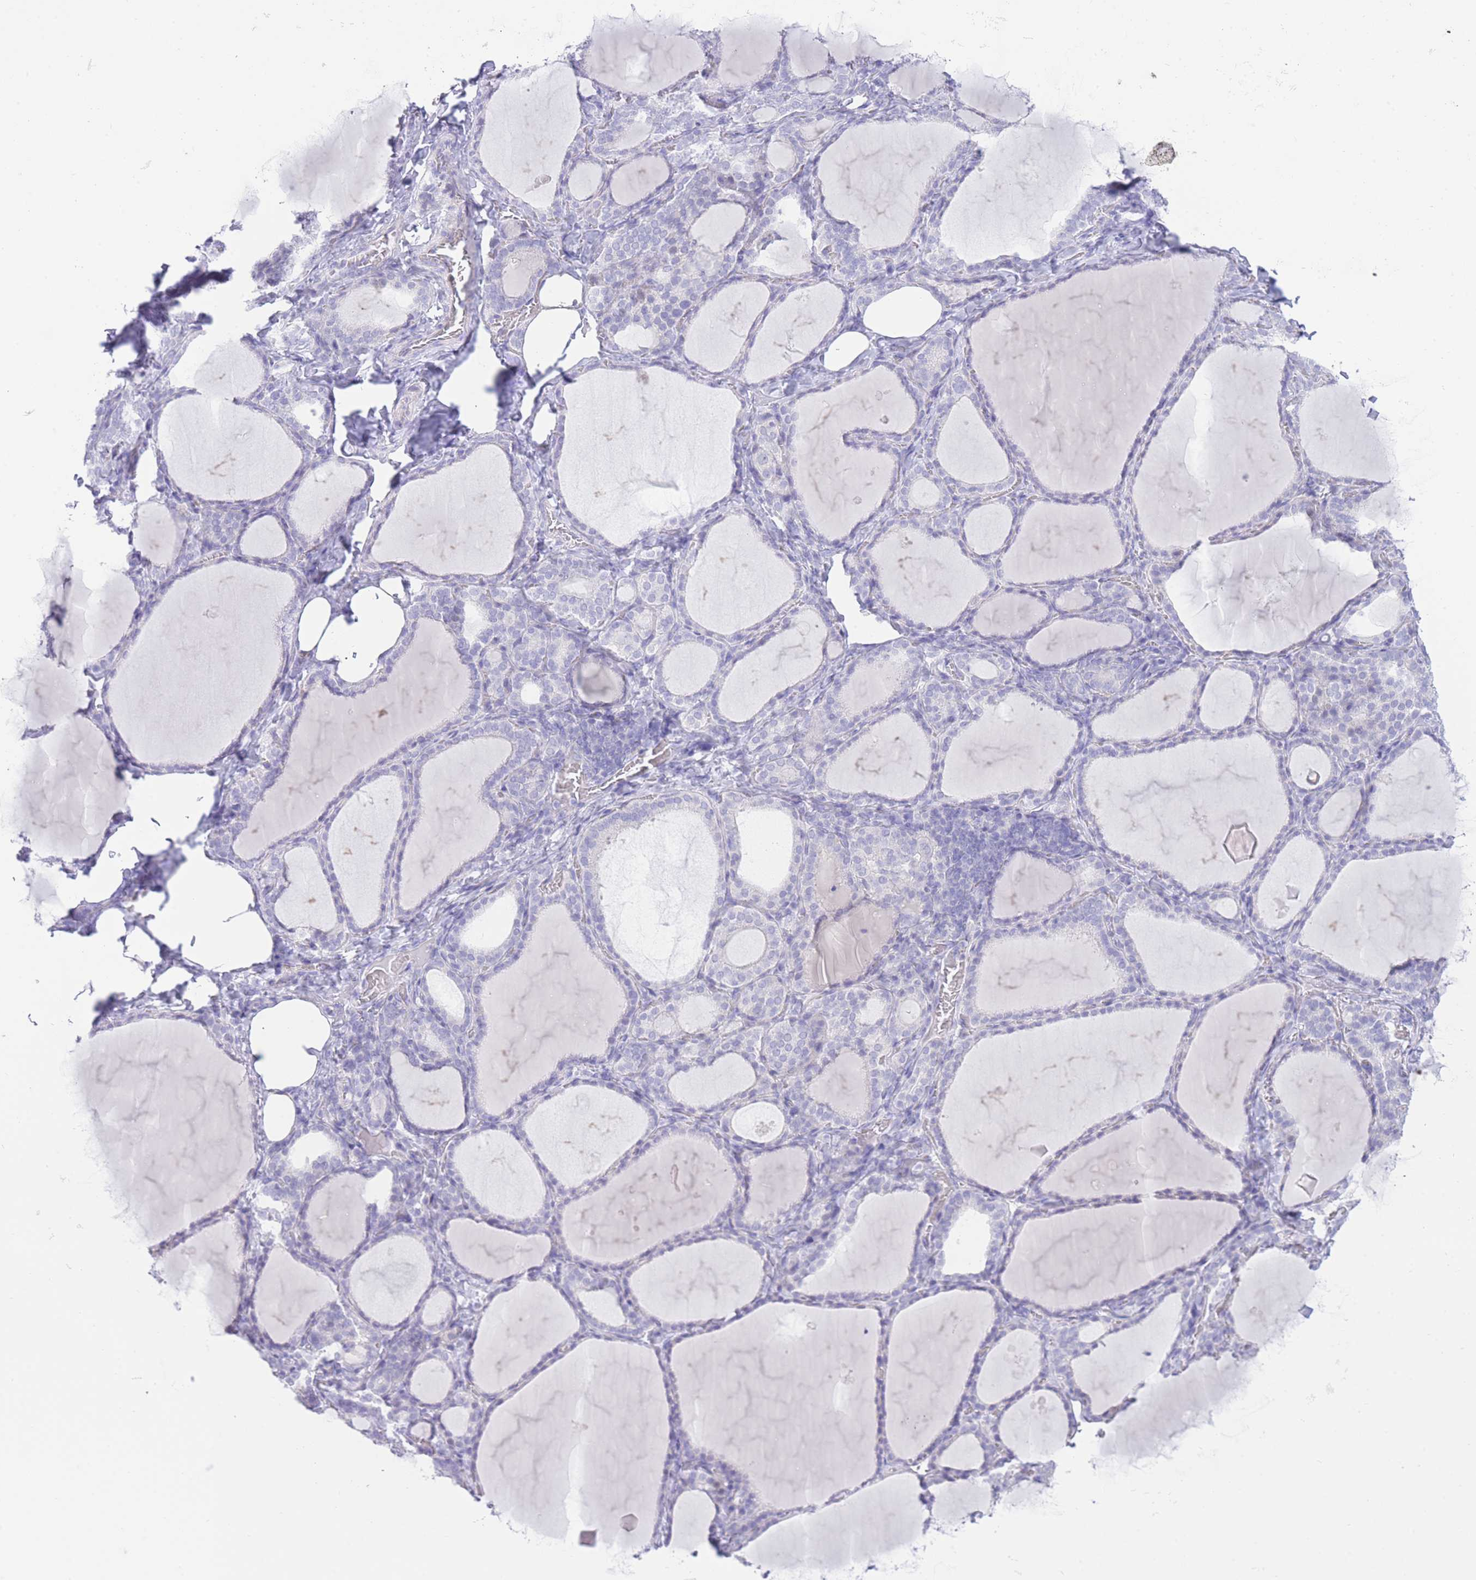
{"staining": {"intensity": "negative", "quantity": "none", "location": "none"}, "tissue": "thyroid gland", "cell_type": "Glandular cells", "image_type": "normal", "snomed": [{"axis": "morphology", "description": "Normal tissue, NOS"}, {"axis": "topography", "description": "Thyroid gland"}], "caption": "Thyroid gland stained for a protein using immunohistochemistry (IHC) reveals no staining glandular cells.", "gene": "ZNF212", "patient": {"sex": "female", "age": 39}}